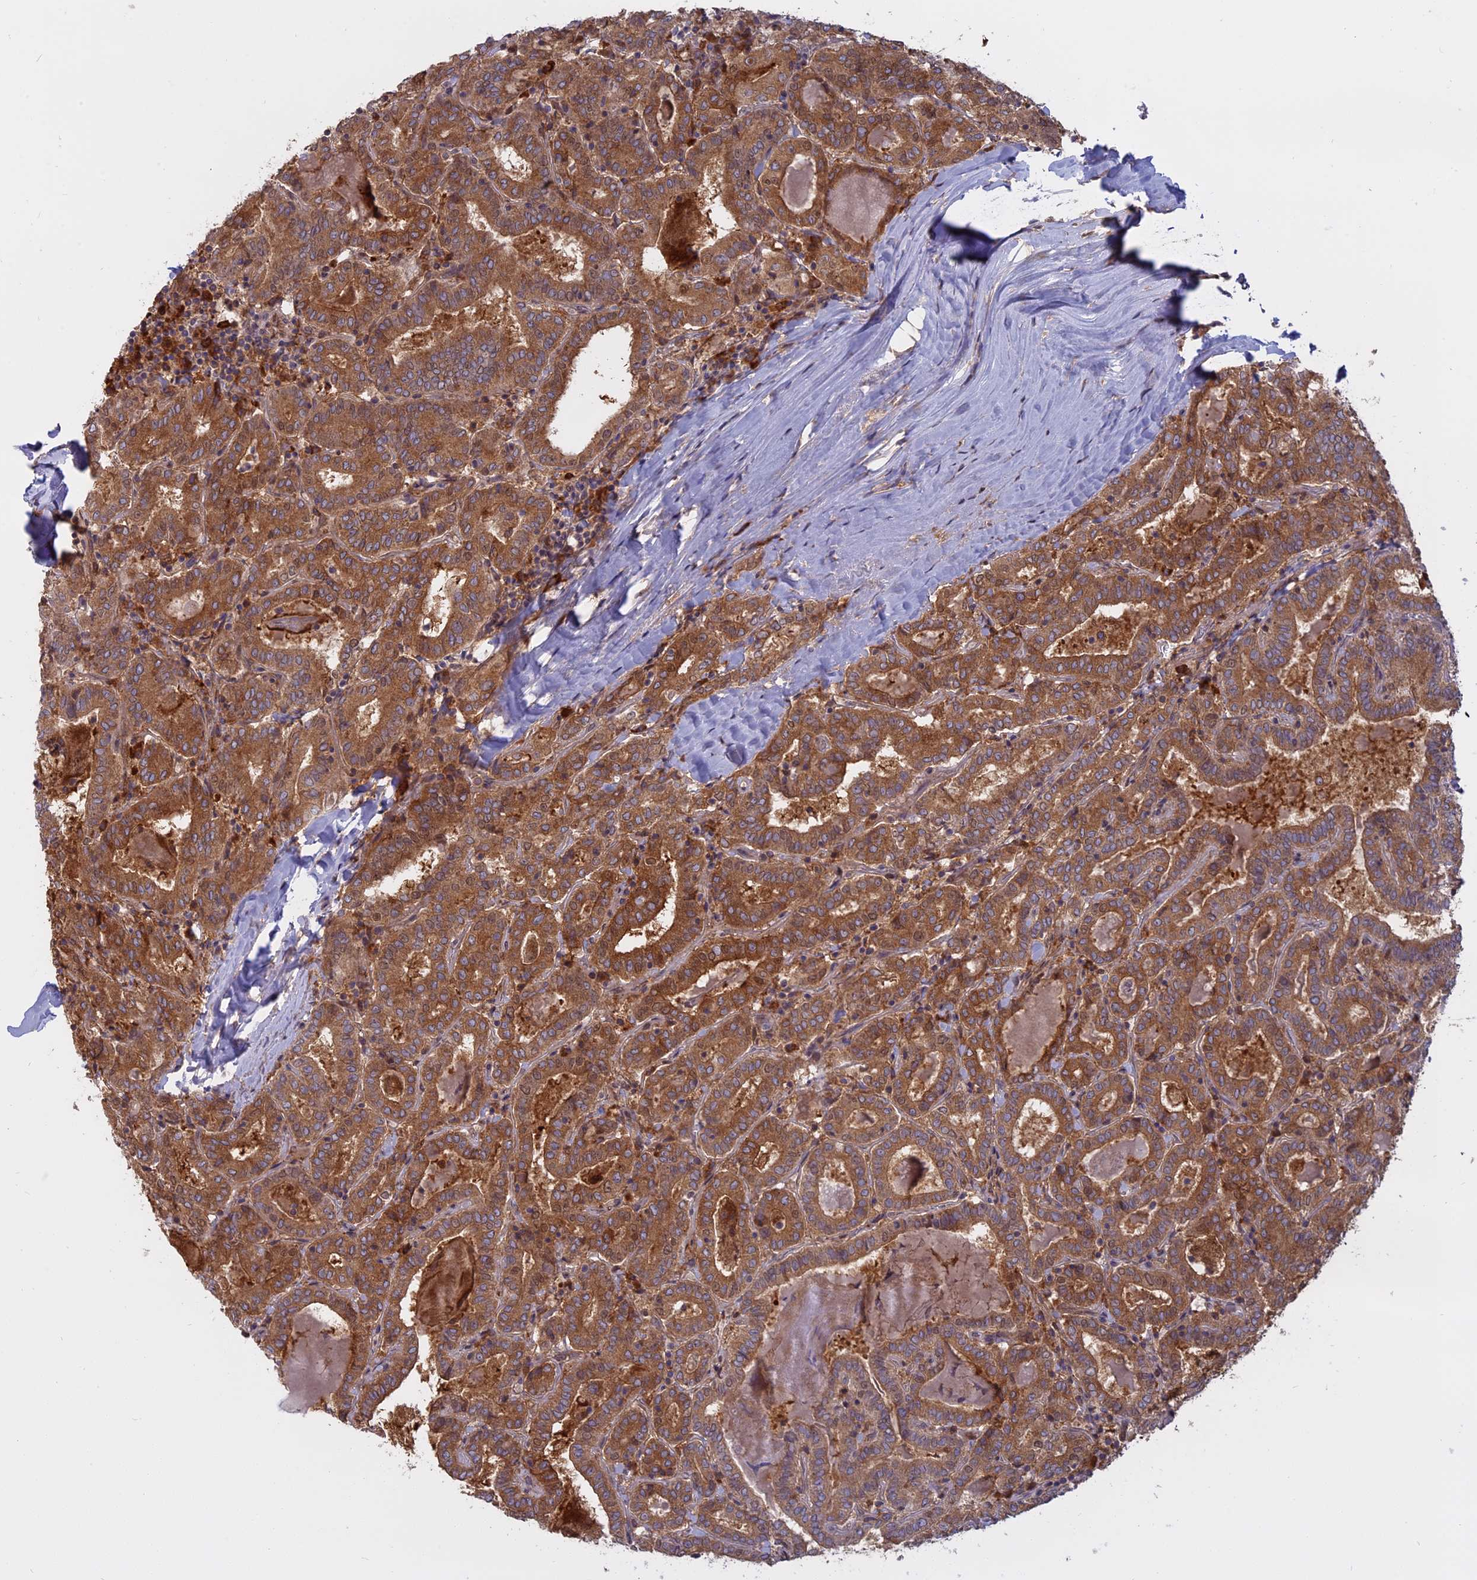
{"staining": {"intensity": "moderate", "quantity": ">75%", "location": "cytoplasmic/membranous"}, "tissue": "thyroid cancer", "cell_type": "Tumor cells", "image_type": "cancer", "snomed": [{"axis": "morphology", "description": "Papillary adenocarcinoma, NOS"}, {"axis": "topography", "description": "Thyroid gland"}], "caption": "Thyroid cancer stained for a protein shows moderate cytoplasmic/membranous positivity in tumor cells.", "gene": "TMEM208", "patient": {"sex": "female", "age": 72}}